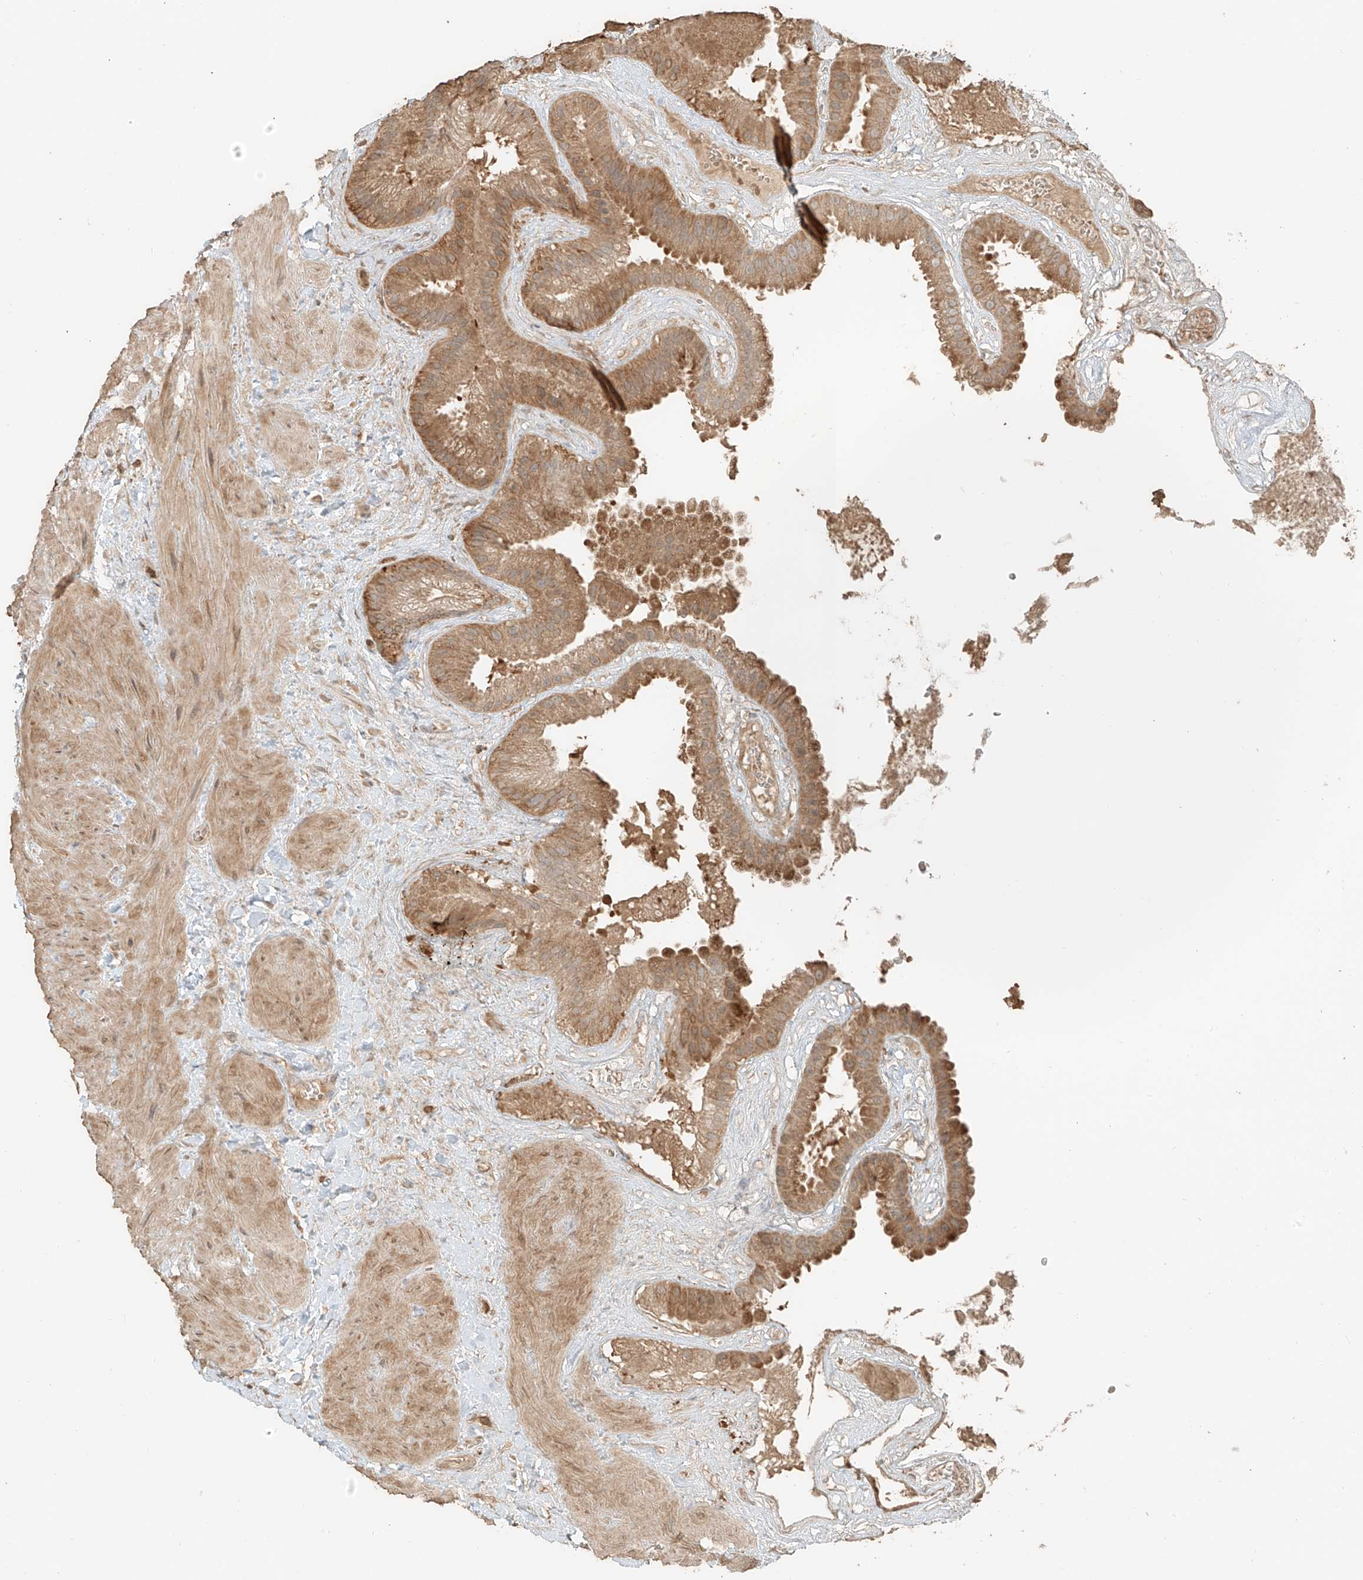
{"staining": {"intensity": "moderate", "quantity": ">75%", "location": "cytoplasmic/membranous"}, "tissue": "gallbladder", "cell_type": "Glandular cells", "image_type": "normal", "snomed": [{"axis": "morphology", "description": "Normal tissue, NOS"}, {"axis": "topography", "description": "Gallbladder"}], "caption": "Protein analysis of benign gallbladder shows moderate cytoplasmic/membranous expression in approximately >75% of glandular cells.", "gene": "RFTN2", "patient": {"sex": "male", "age": 55}}